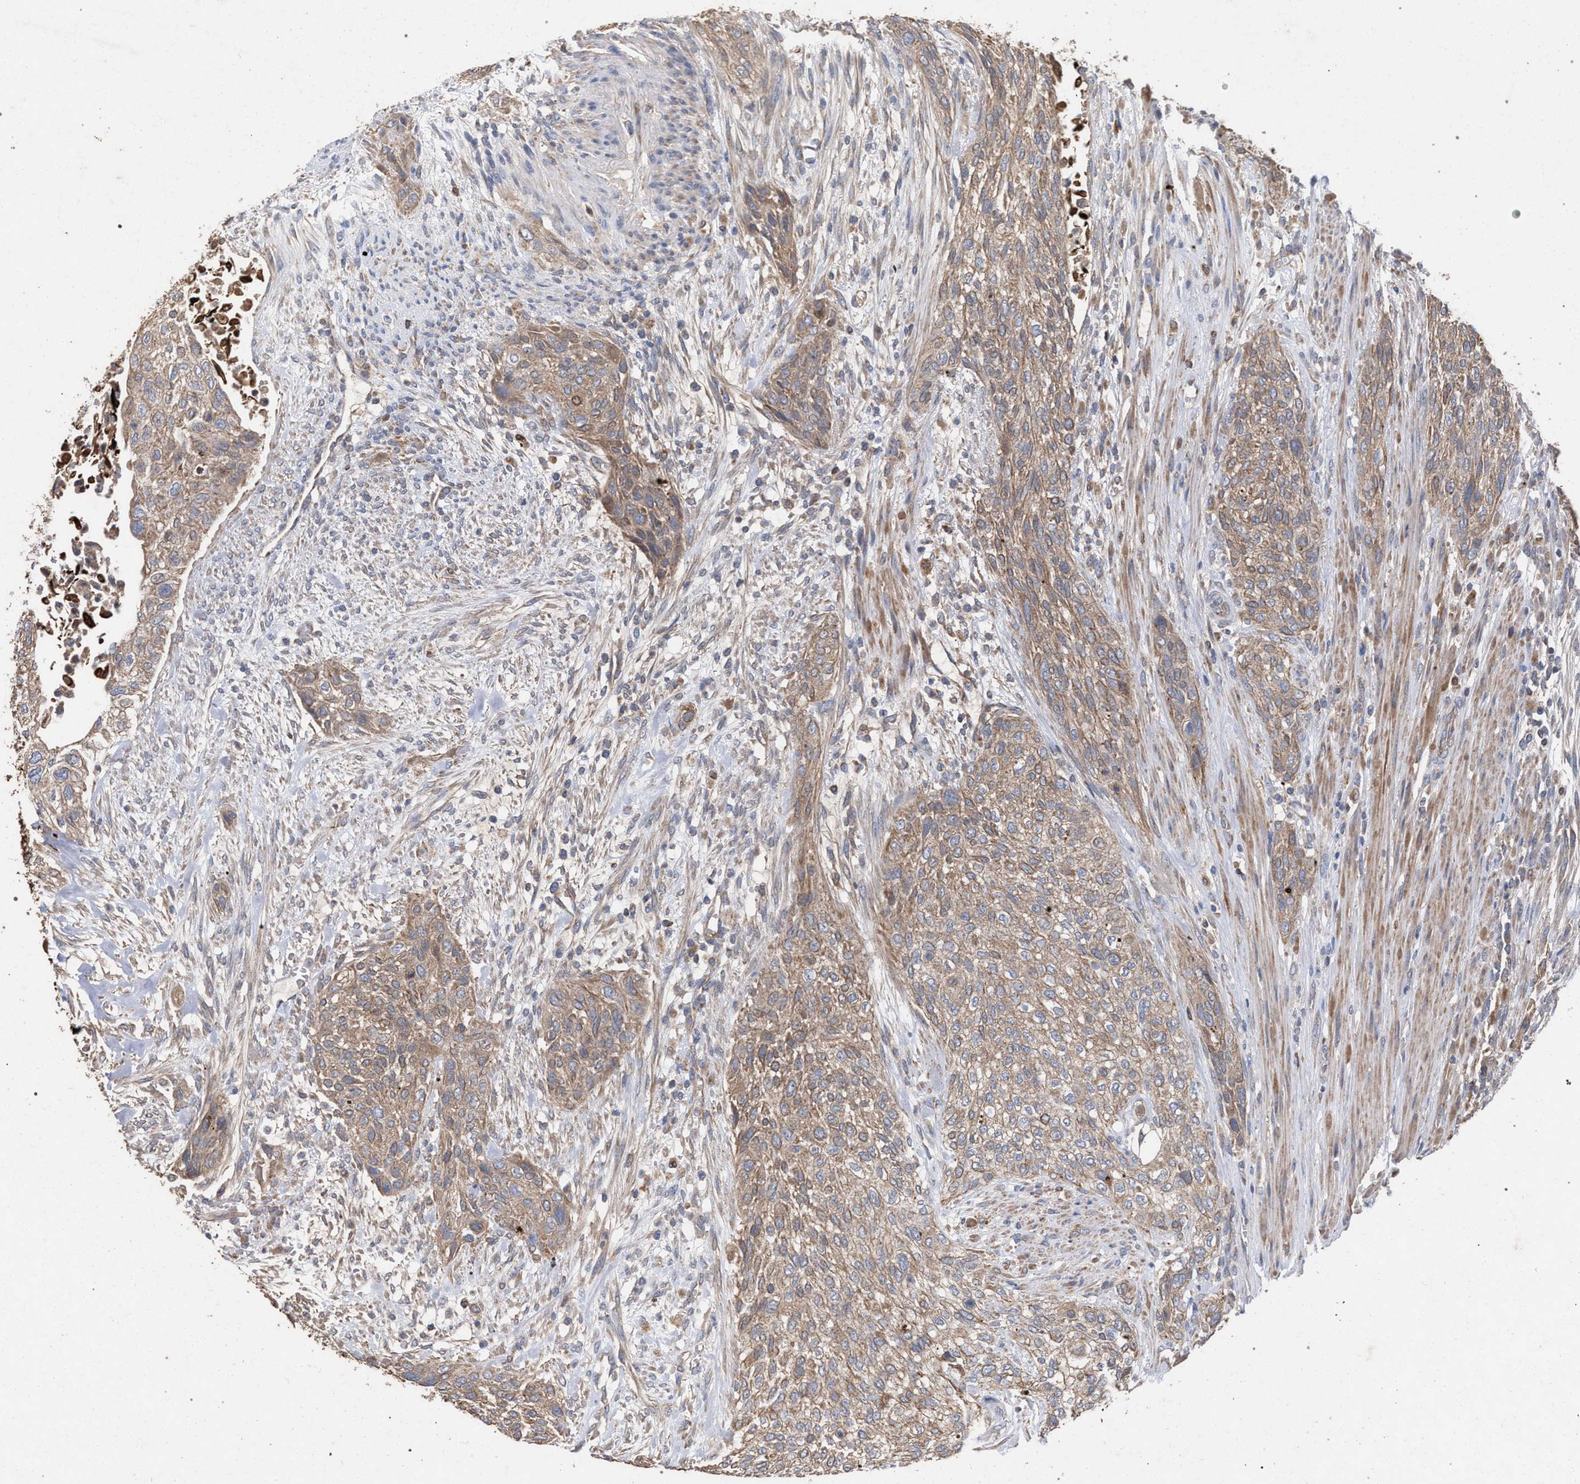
{"staining": {"intensity": "weak", "quantity": ">75%", "location": "cytoplasmic/membranous"}, "tissue": "urothelial cancer", "cell_type": "Tumor cells", "image_type": "cancer", "snomed": [{"axis": "morphology", "description": "Urothelial carcinoma, Low grade"}, {"axis": "morphology", "description": "Urothelial carcinoma, High grade"}, {"axis": "topography", "description": "Urinary bladder"}], "caption": "Immunohistochemical staining of human urothelial cancer displays weak cytoplasmic/membranous protein expression in about >75% of tumor cells.", "gene": "BCL2L12", "patient": {"sex": "male", "age": 35}}